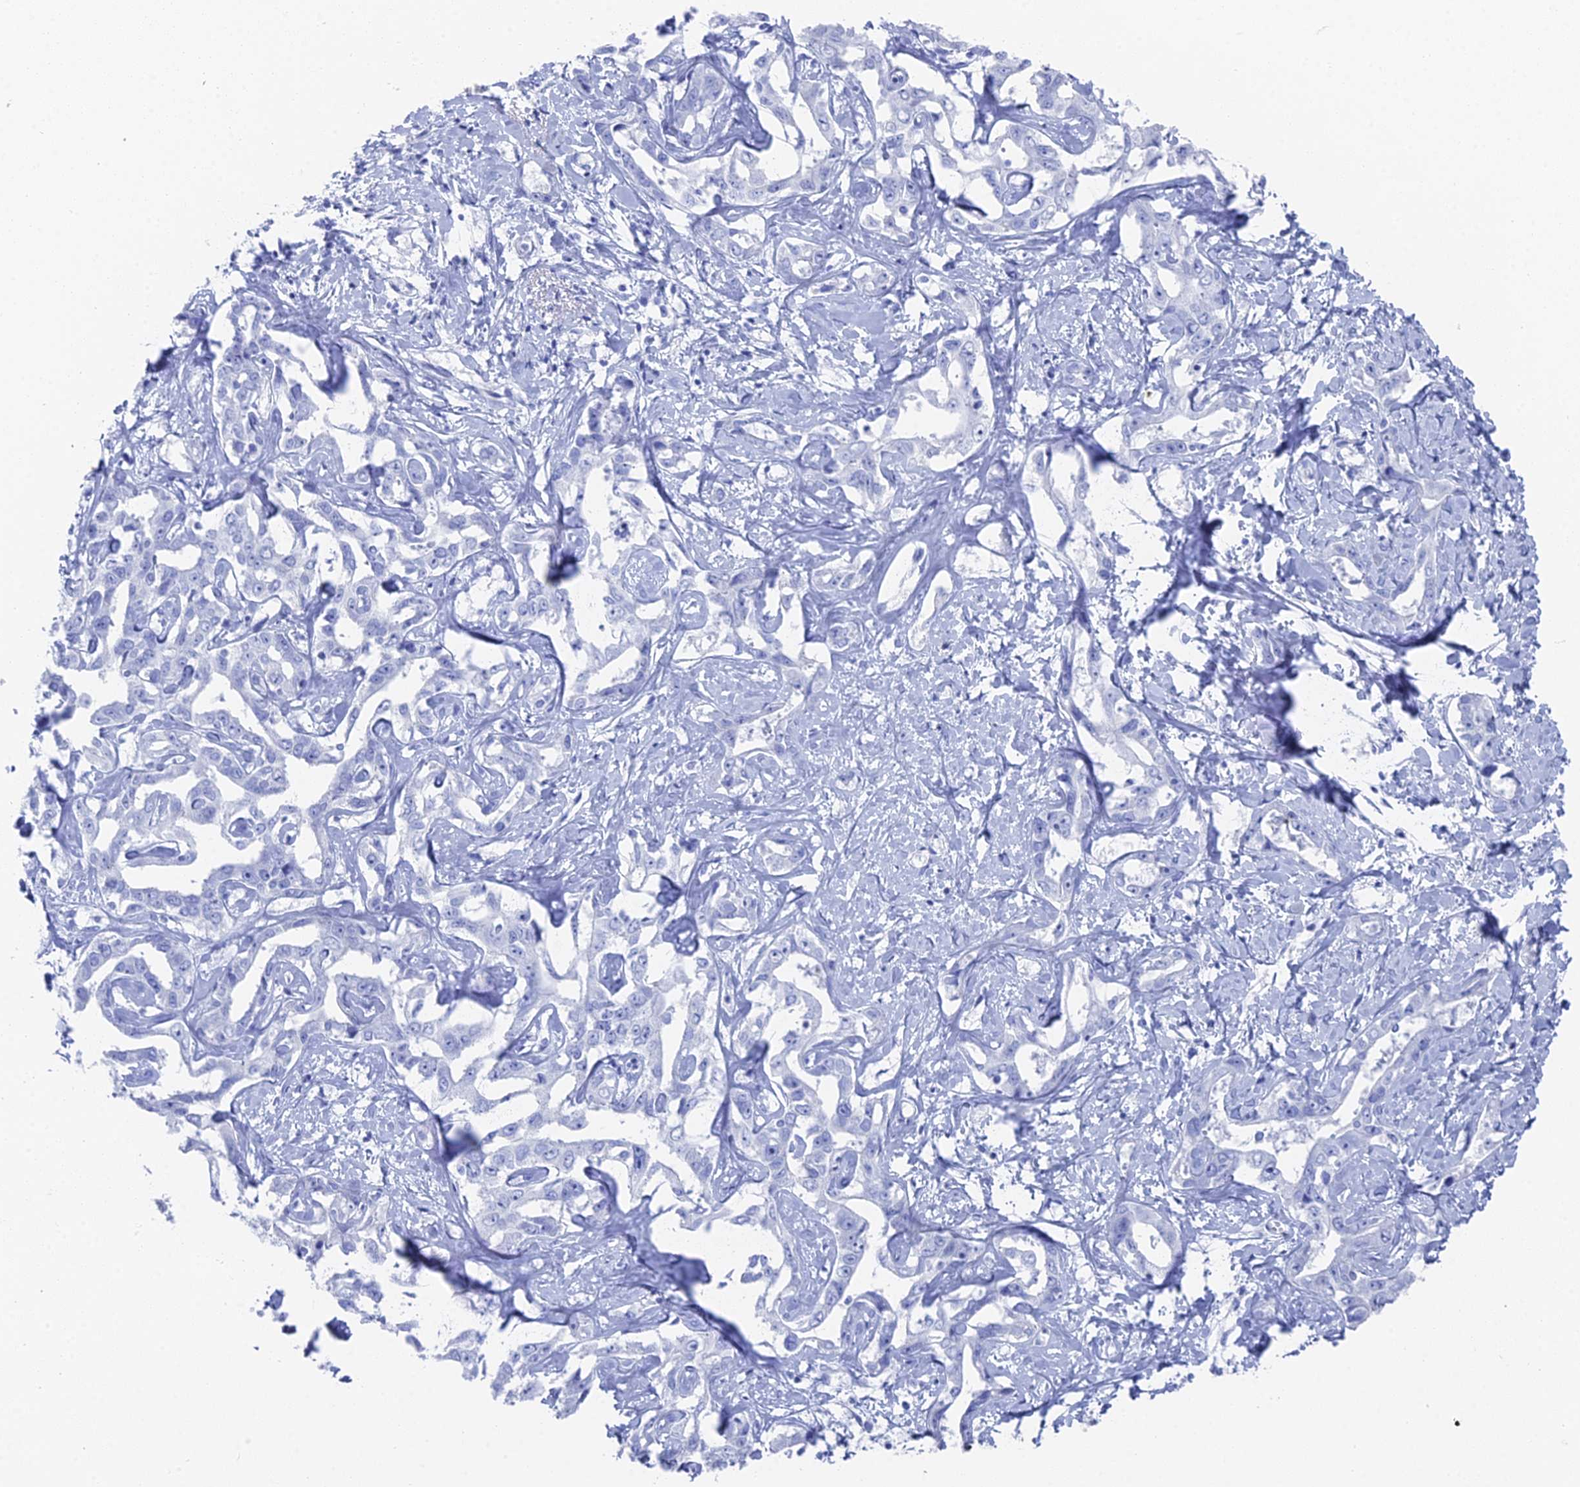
{"staining": {"intensity": "negative", "quantity": "none", "location": "none"}, "tissue": "liver cancer", "cell_type": "Tumor cells", "image_type": "cancer", "snomed": [{"axis": "morphology", "description": "Cholangiocarcinoma"}, {"axis": "topography", "description": "Liver"}], "caption": "Immunohistochemistry (IHC) photomicrograph of neoplastic tissue: cholangiocarcinoma (liver) stained with DAB (3,3'-diaminobenzidine) exhibits no significant protein expression in tumor cells.", "gene": "ENPP3", "patient": {"sex": "male", "age": 59}}